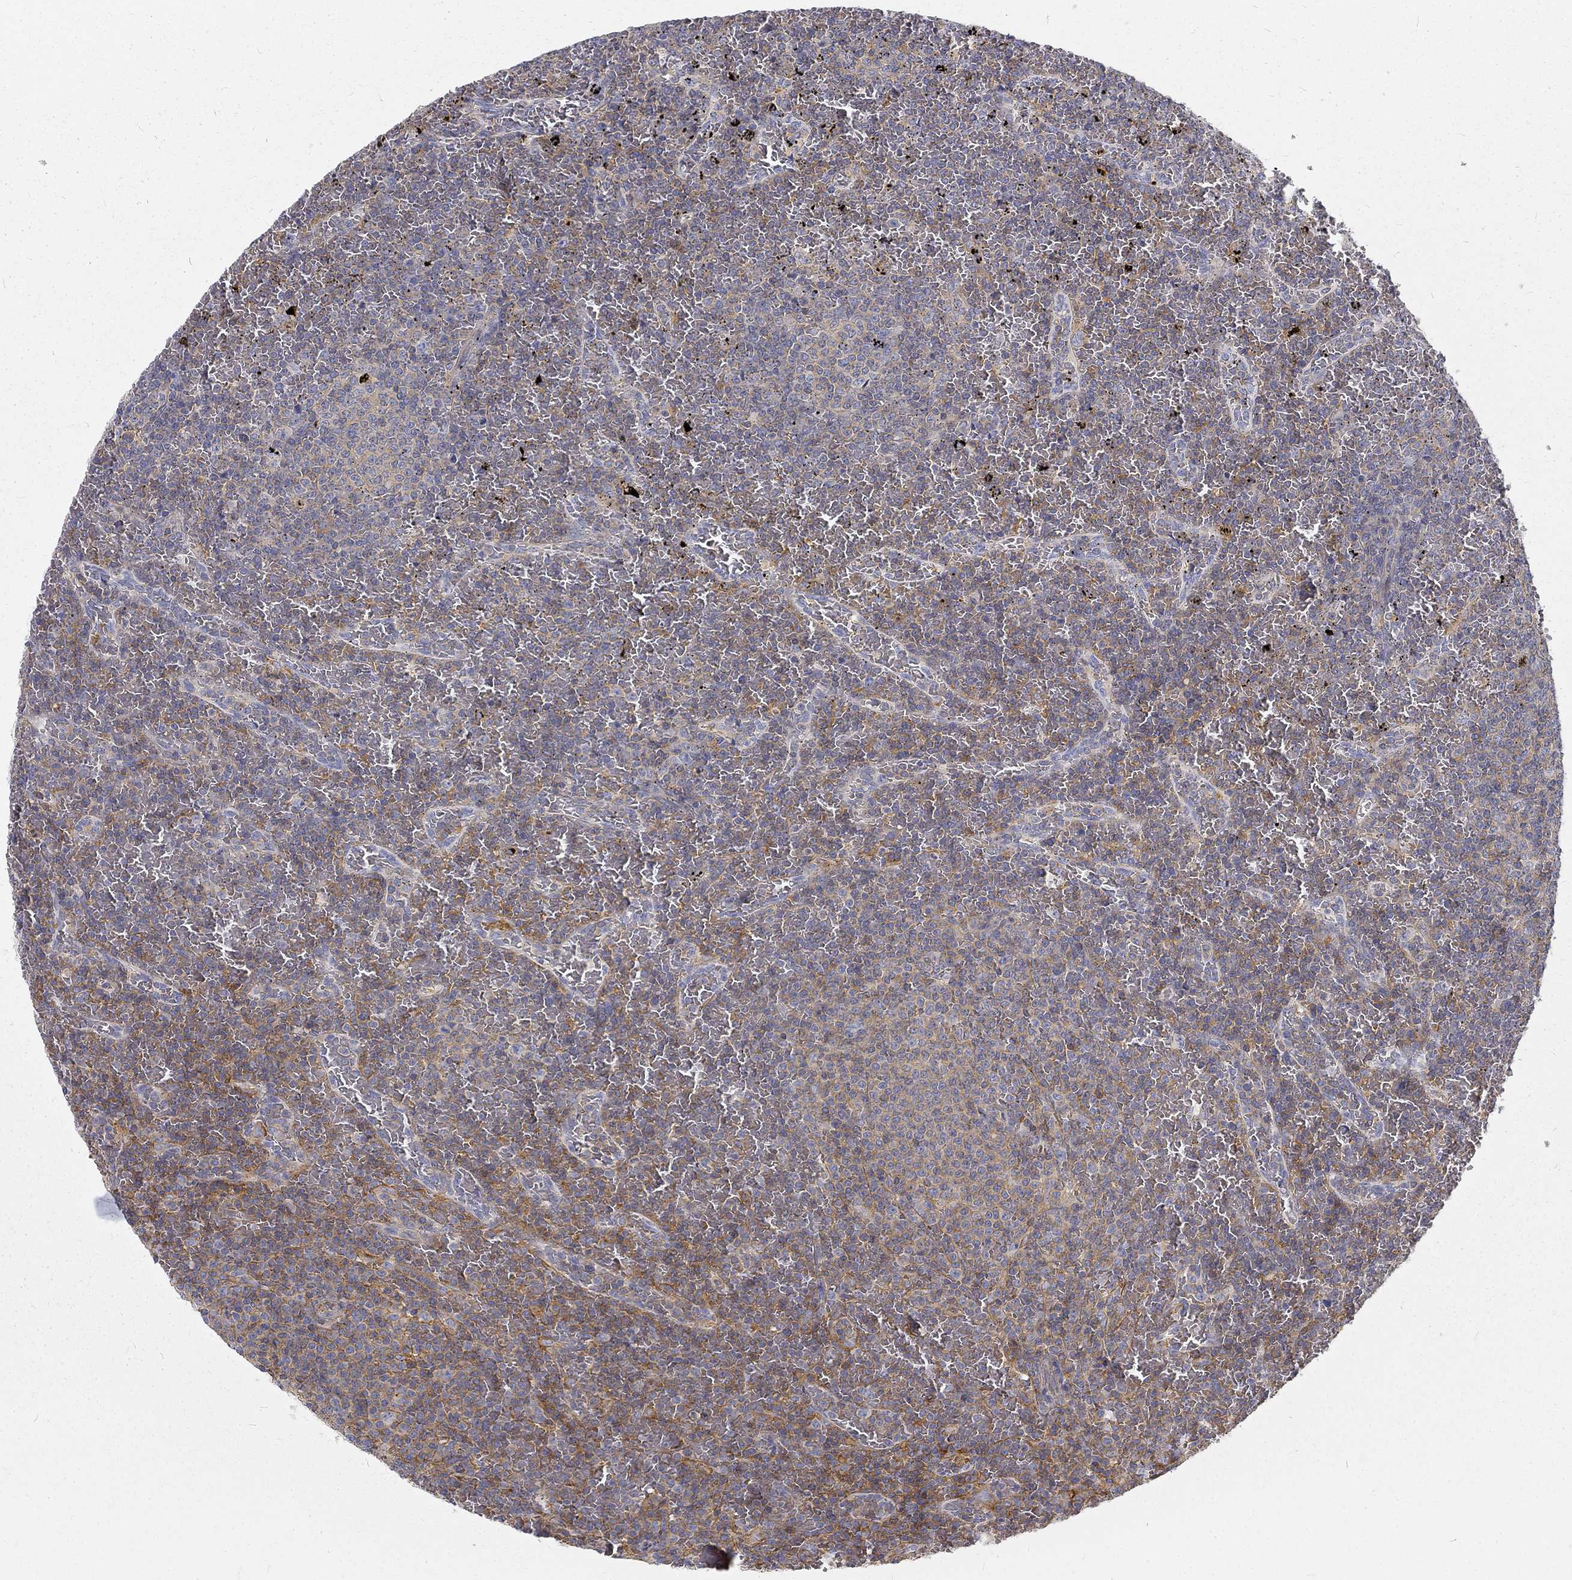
{"staining": {"intensity": "moderate", "quantity": "<25%", "location": "cytoplasmic/membranous"}, "tissue": "lymphoma", "cell_type": "Tumor cells", "image_type": "cancer", "snomed": [{"axis": "morphology", "description": "Malignant lymphoma, non-Hodgkin's type, Low grade"}, {"axis": "topography", "description": "Spleen"}], "caption": "Tumor cells reveal low levels of moderate cytoplasmic/membranous expression in about <25% of cells in human lymphoma.", "gene": "MTMR11", "patient": {"sex": "female", "age": 77}}